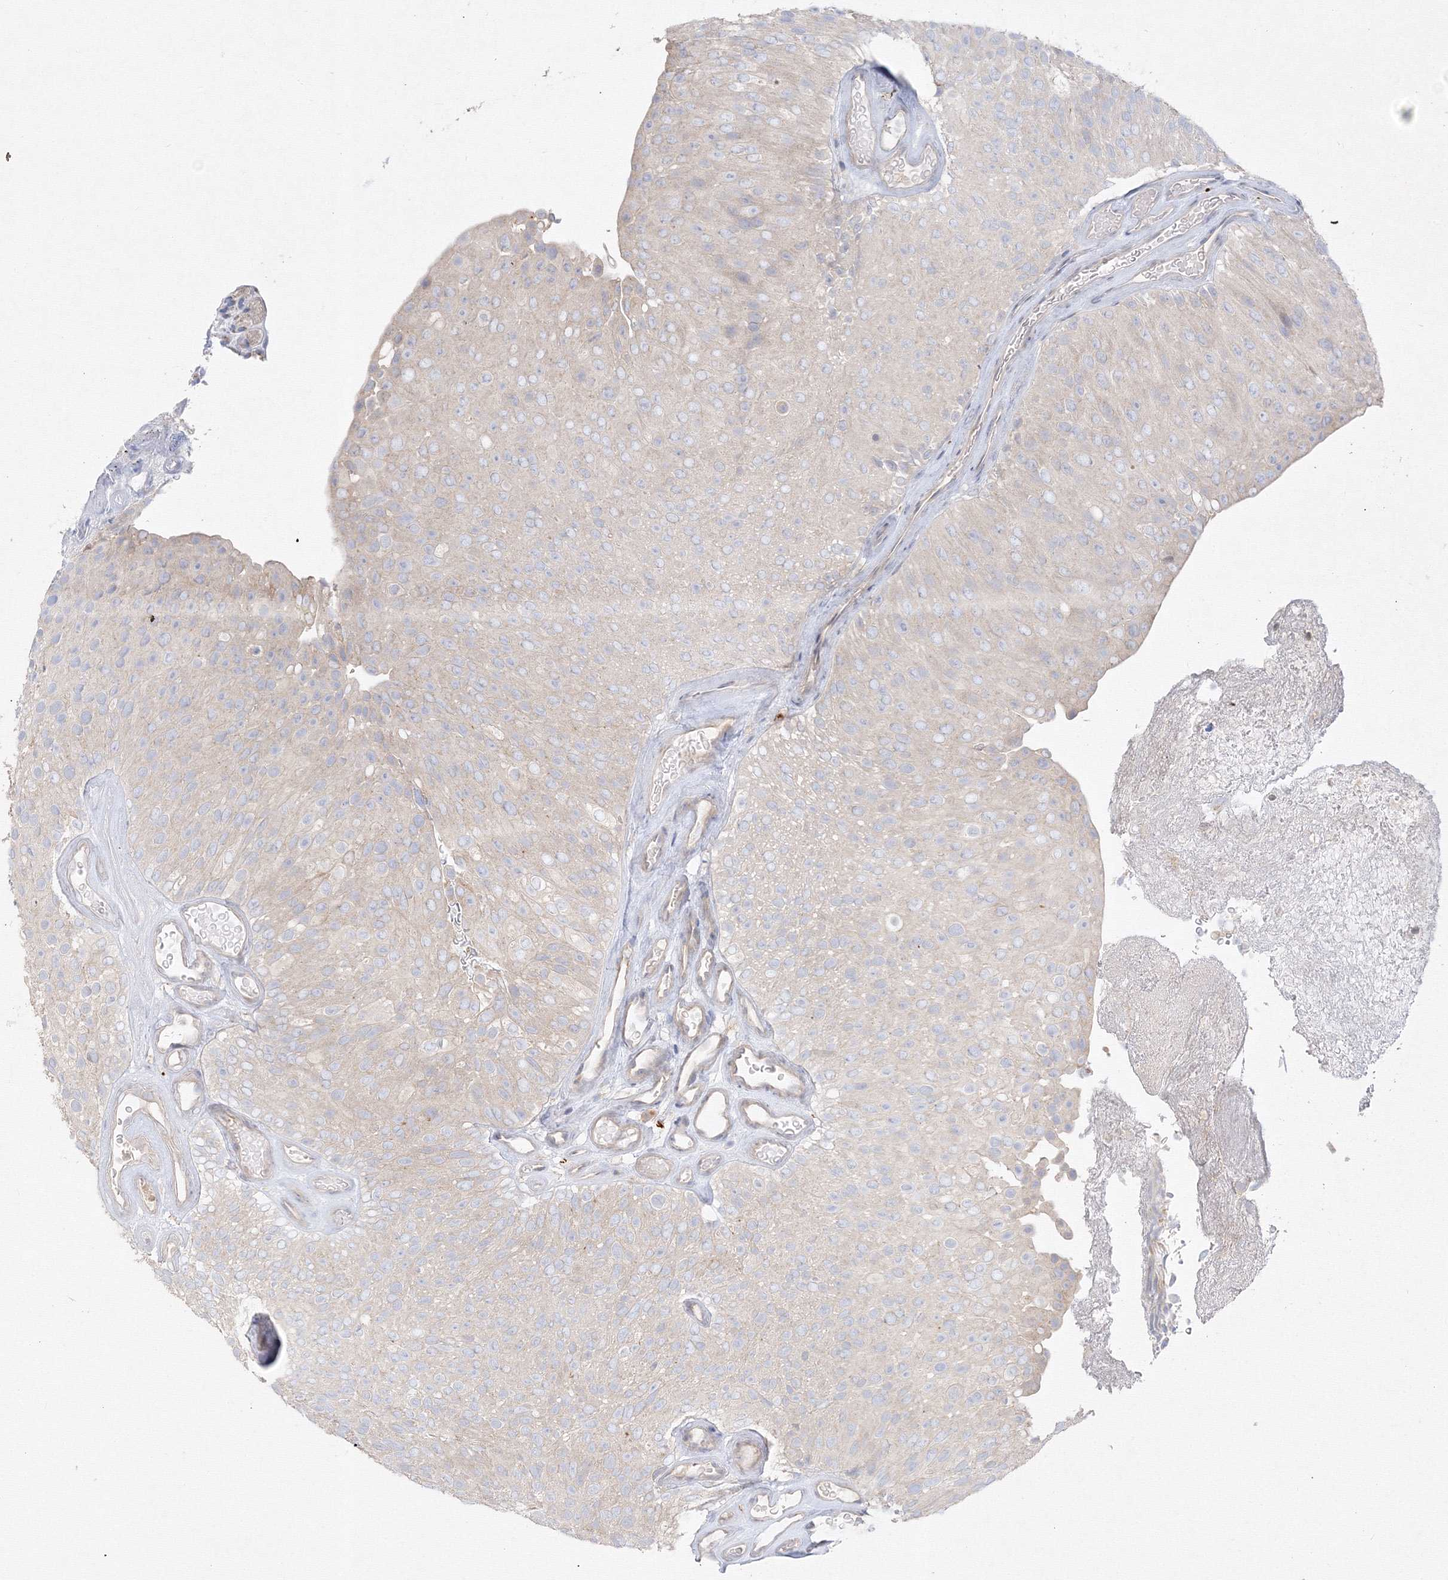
{"staining": {"intensity": "weak", "quantity": "<25%", "location": "cytoplasmic/membranous"}, "tissue": "urothelial cancer", "cell_type": "Tumor cells", "image_type": "cancer", "snomed": [{"axis": "morphology", "description": "Urothelial carcinoma, Low grade"}, {"axis": "topography", "description": "Urinary bladder"}], "caption": "The micrograph displays no staining of tumor cells in low-grade urothelial carcinoma.", "gene": "FBXL8", "patient": {"sex": "male", "age": 78}}